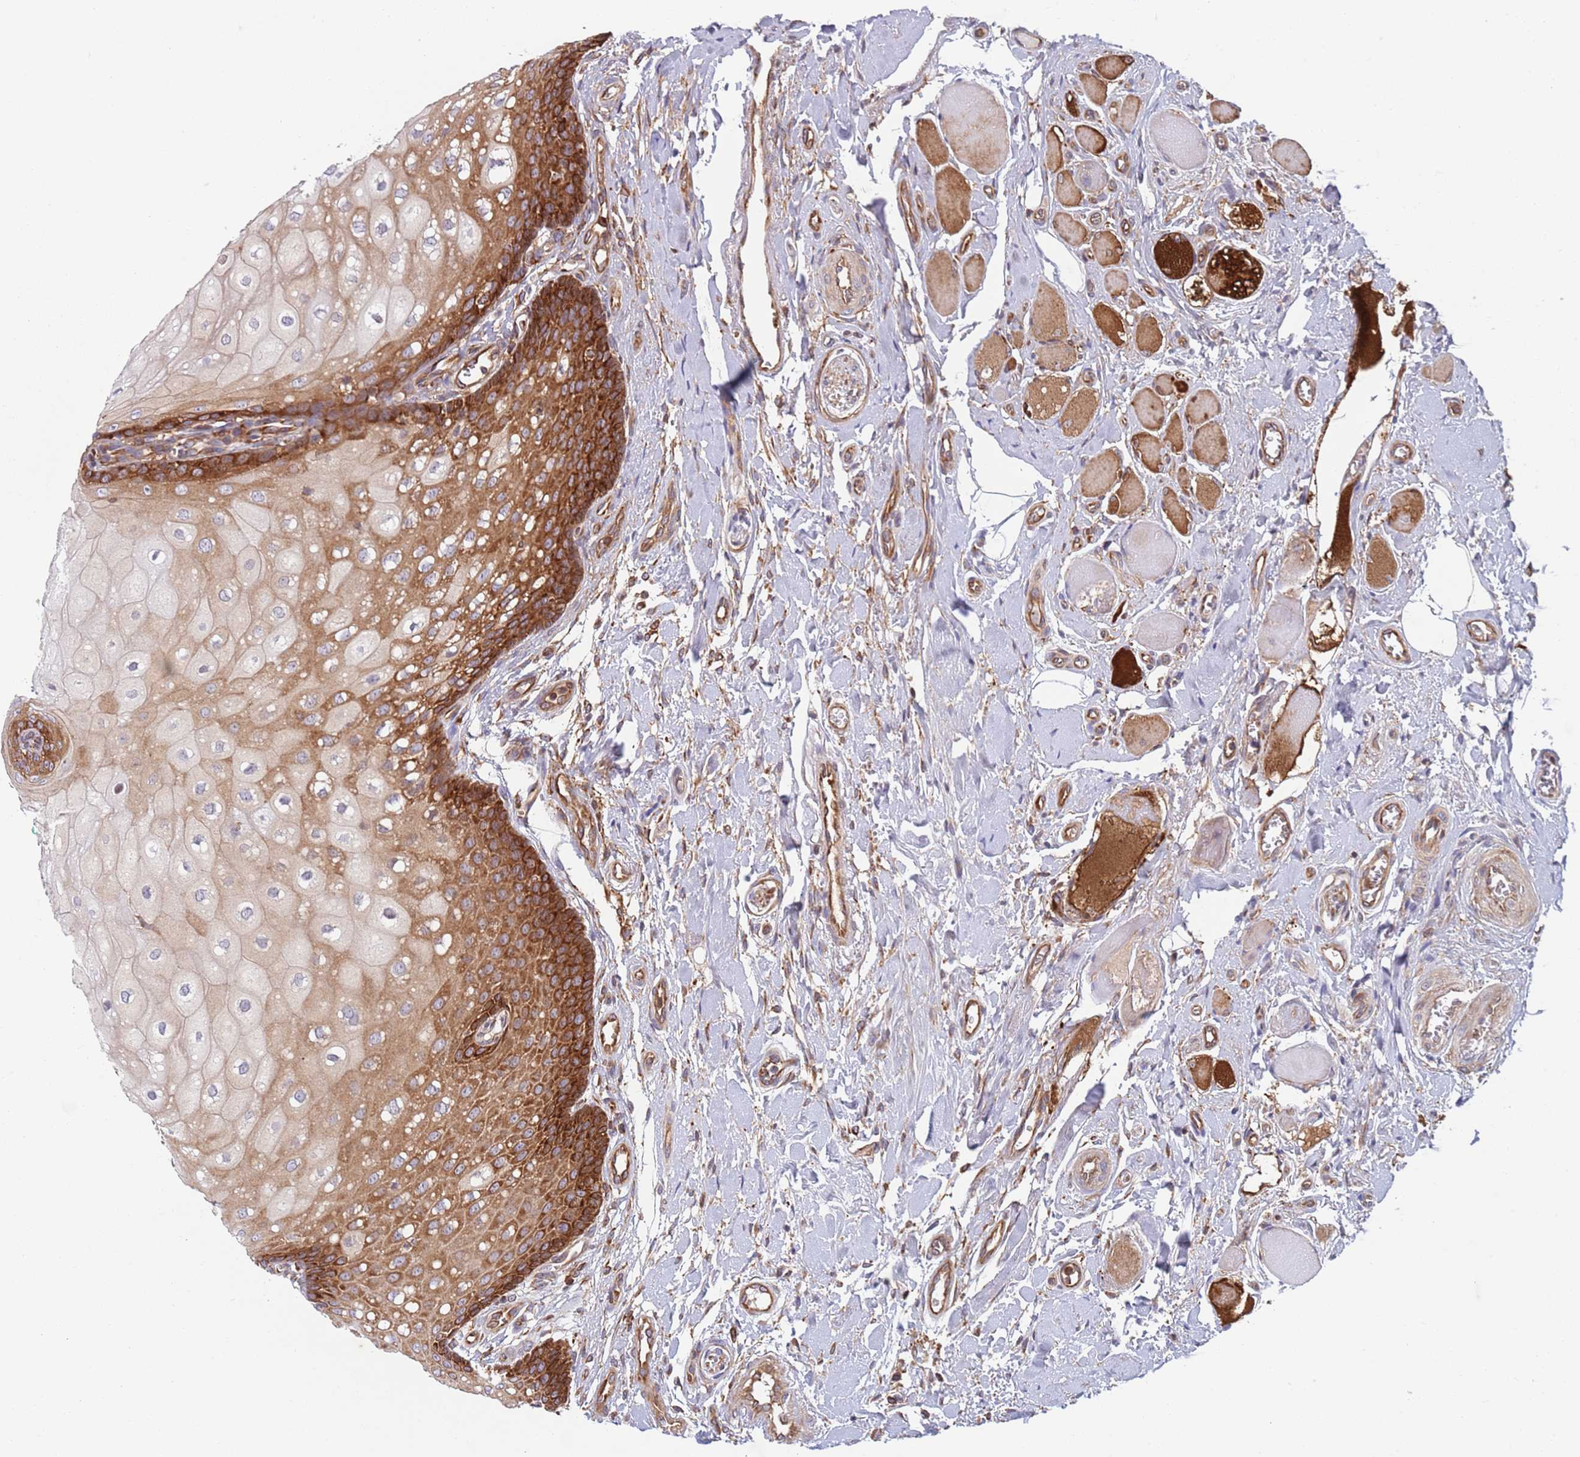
{"staining": {"intensity": "strong", "quantity": "25%-75%", "location": "cytoplasmic/membranous"}, "tissue": "oral mucosa", "cell_type": "Squamous epithelial cells", "image_type": "normal", "snomed": [{"axis": "morphology", "description": "Normal tissue, NOS"}, {"axis": "morphology", "description": "Squamous cell carcinoma, NOS"}, {"axis": "topography", "description": "Oral tissue"}, {"axis": "topography", "description": "Tounge, NOS"}, {"axis": "topography", "description": "Head-Neck"}], "caption": "Strong cytoplasmic/membranous protein staining is appreciated in approximately 25%-75% of squamous epithelial cells in oral mucosa. The protein is stained brown, and the nuclei are stained in blue (DAB IHC with brightfield microscopy, high magnification).", "gene": "ZMYM5", "patient": {"sex": "male", "age": 79}}